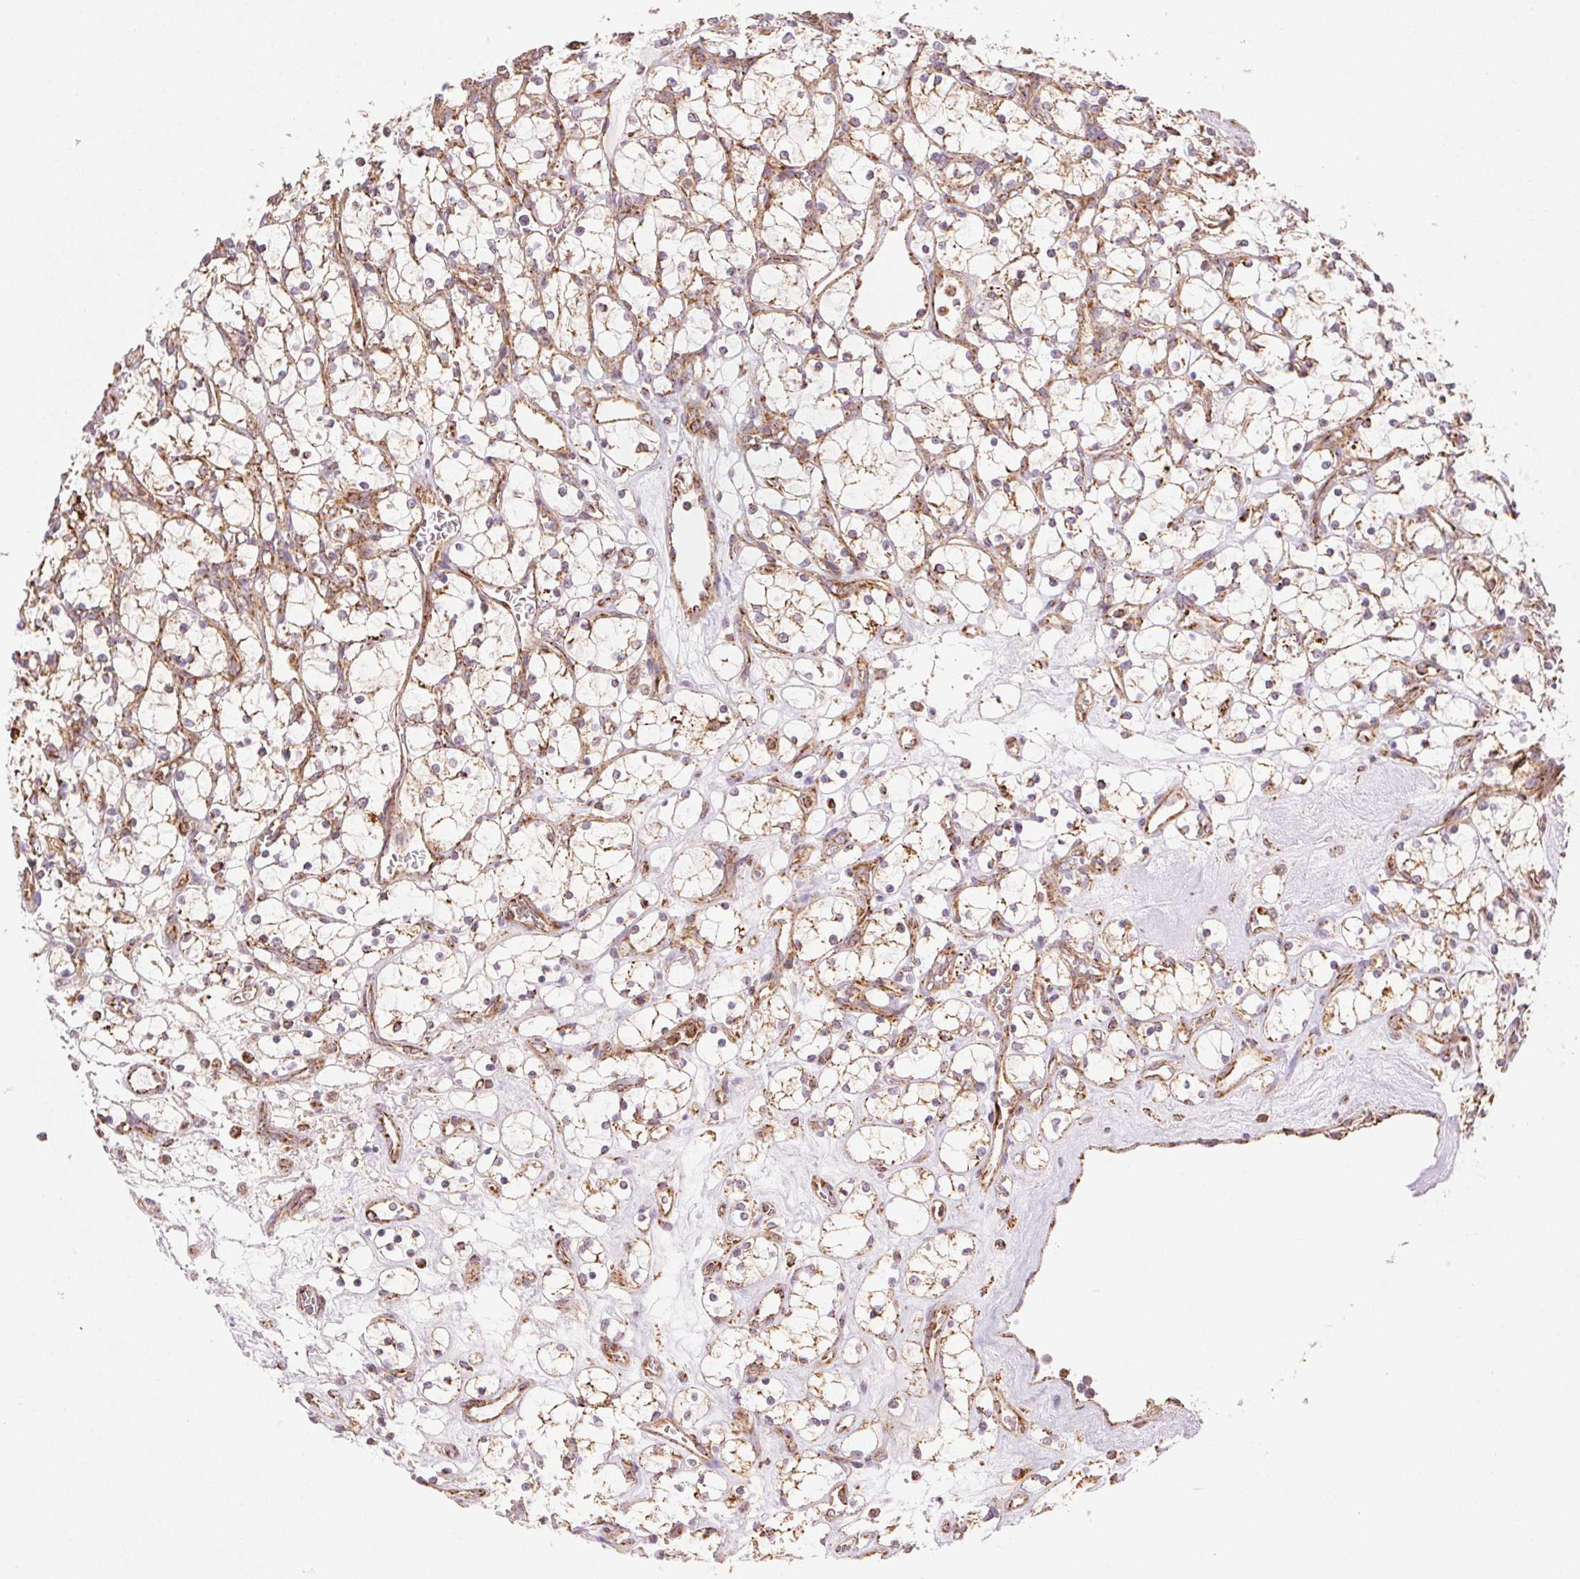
{"staining": {"intensity": "moderate", "quantity": ">75%", "location": "cytoplasmic/membranous"}, "tissue": "renal cancer", "cell_type": "Tumor cells", "image_type": "cancer", "snomed": [{"axis": "morphology", "description": "Adenocarcinoma, NOS"}, {"axis": "topography", "description": "Kidney"}], "caption": "Immunohistochemical staining of human renal cancer (adenocarcinoma) shows medium levels of moderate cytoplasmic/membranous protein staining in about >75% of tumor cells.", "gene": "CLPB", "patient": {"sex": "female", "age": 69}}